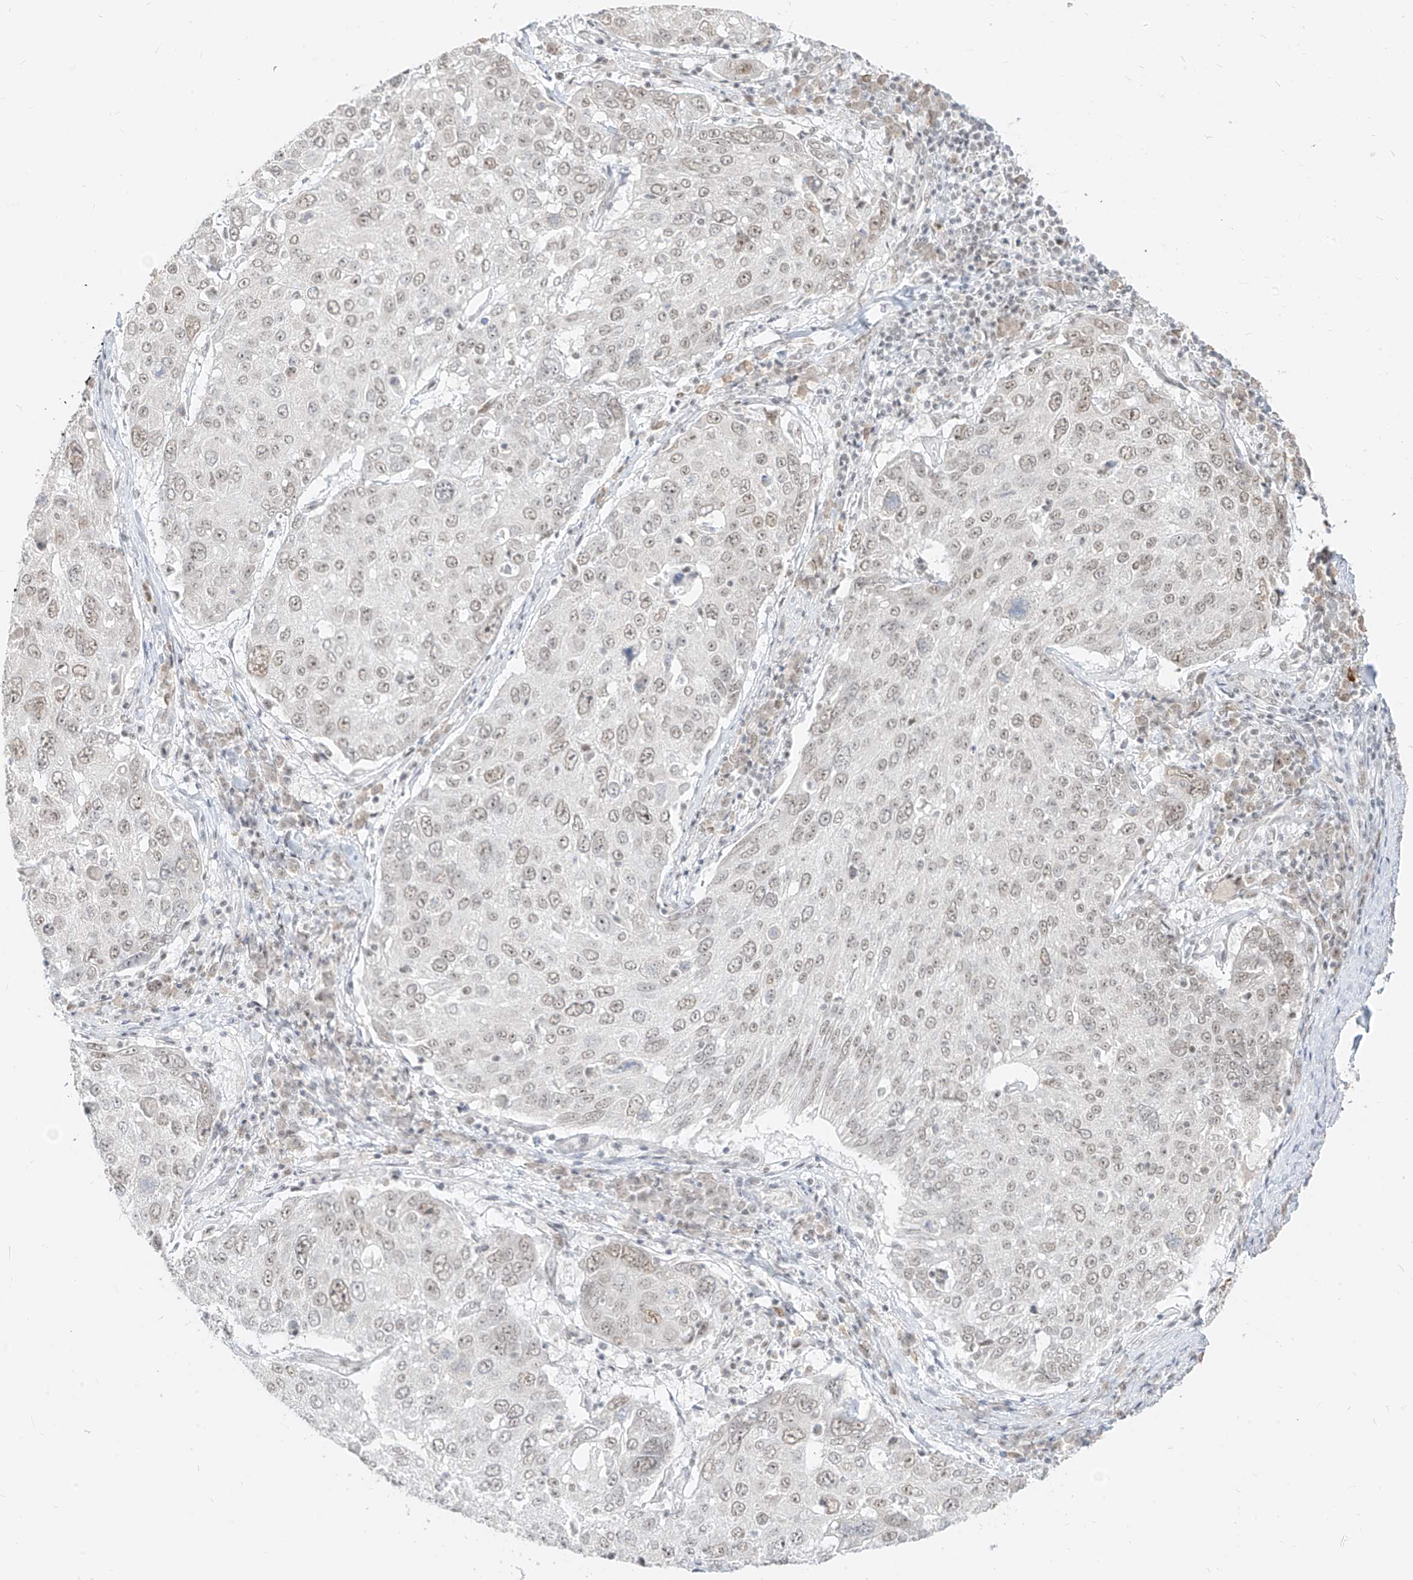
{"staining": {"intensity": "weak", "quantity": "25%-75%", "location": "nuclear"}, "tissue": "lung cancer", "cell_type": "Tumor cells", "image_type": "cancer", "snomed": [{"axis": "morphology", "description": "Squamous cell carcinoma, NOS"}, {"axis": "topography", "description": "Lung"}], "caption": "Immunohistochemistry (DAB) staining of squamous cell carcinoma (lung) exhibits weak nuclear protein positivity in approximately 25%-75% of tumor cells.", "gene": "SUPT5H", "patient": {"sex": "male", "age": 65}}